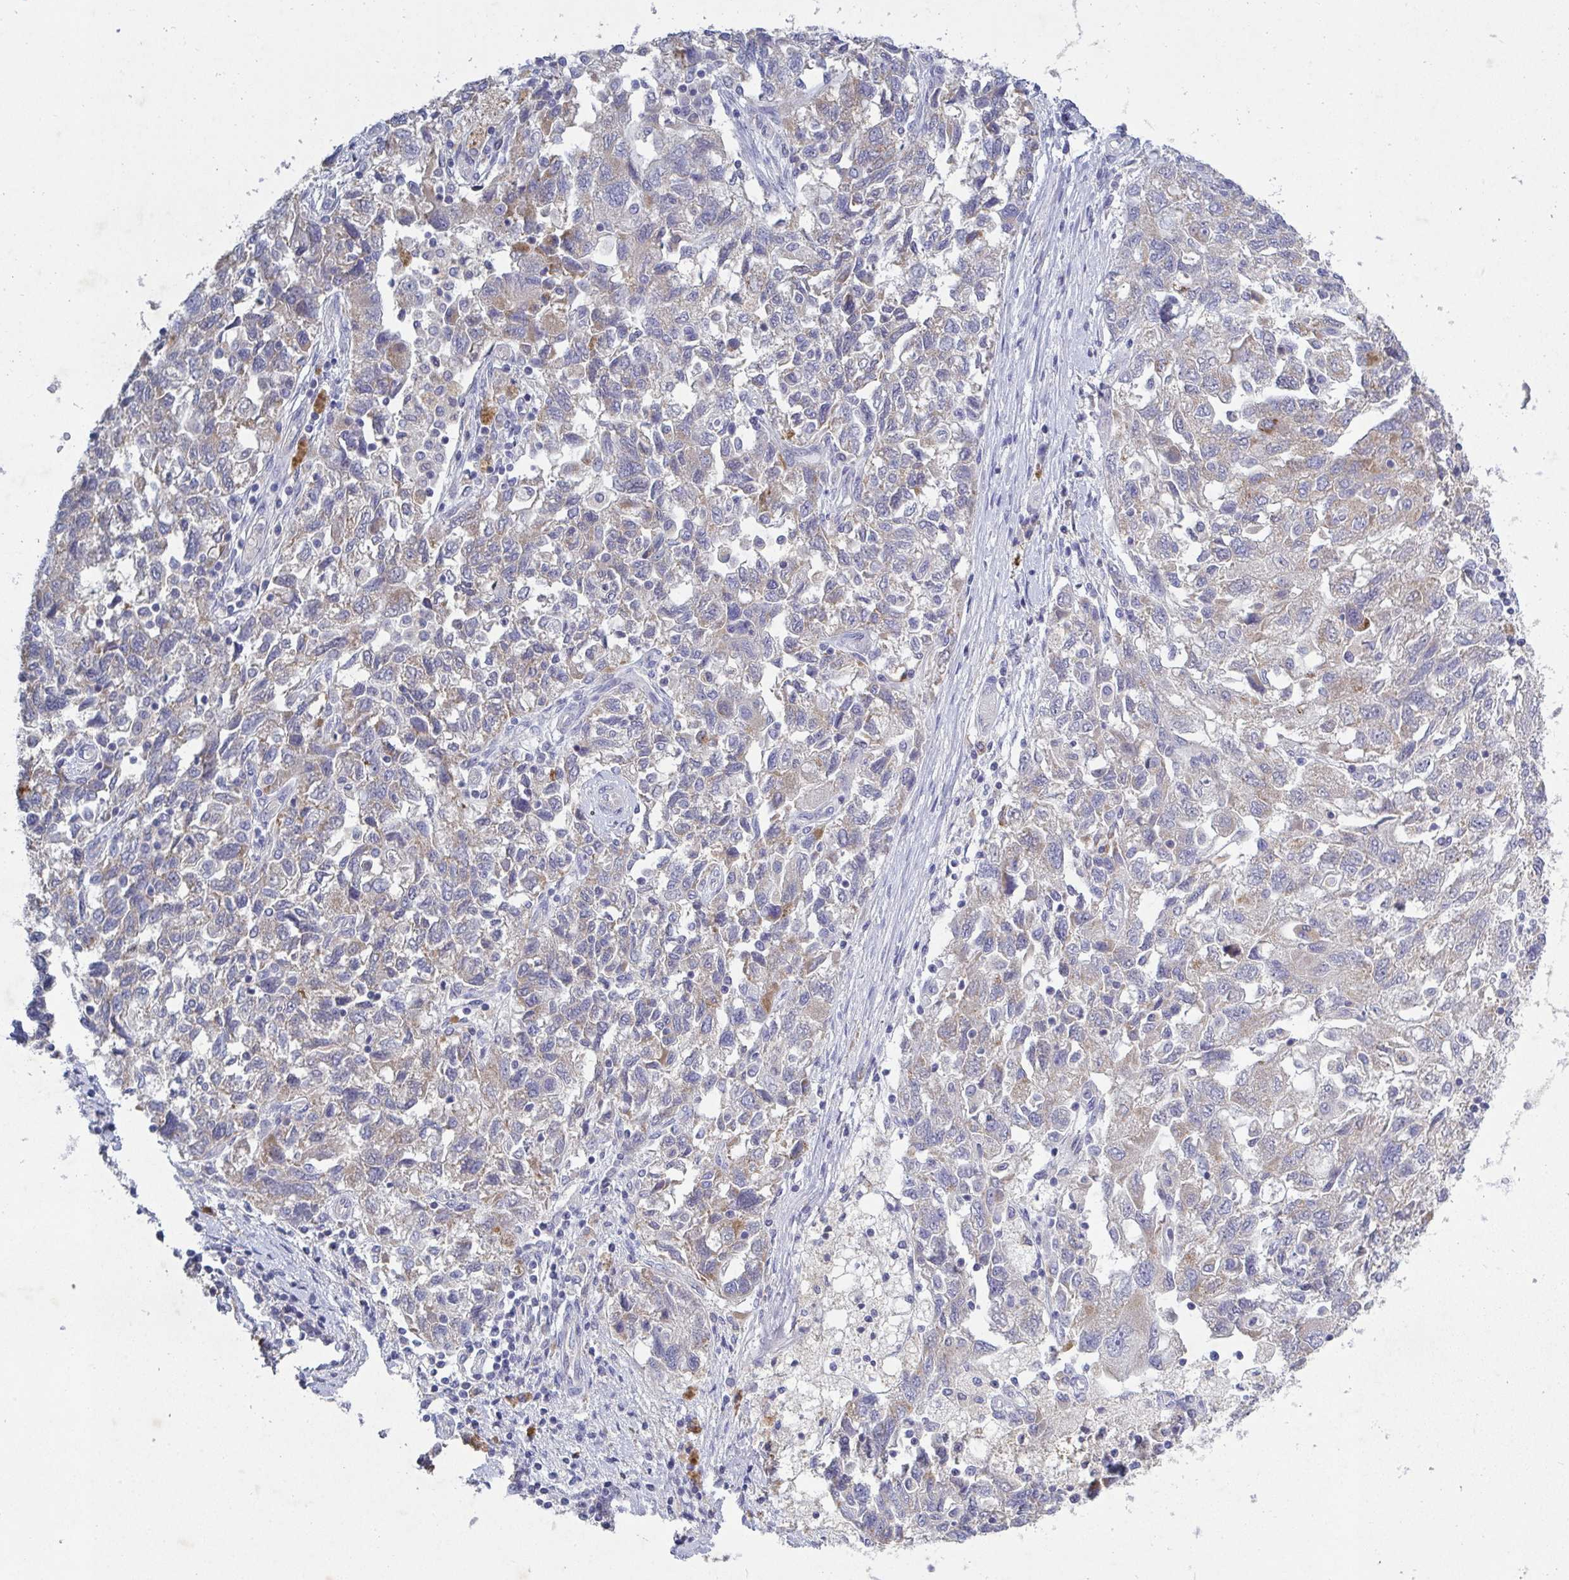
{"staining": {"intensity": "weak", "quantity": "25%-75%", "location": "cytoplasmic/membranous"}, "tissue": "ovarian cancer", "cell_type": "Tumor cells", "image_type": "cancer", "snomed": [{"axis": "morphology", "description": "Carcinoma, NOS"}, {"axis": "morphology", "description": "Cystadenocarcinoma, serous, NOS"}, {"axis": "topography", "description": "Ovary"}], "caption": "IHC micrograph of ovarian cancer (carcinoma) stained for a protein (brown), which reveals low levels of weak cytoplasmic/membranous positivity in approximately 25%-75% of tumor cells.", "gene": "GALNT13", "patient": {"sex": "female", "age": 69}}